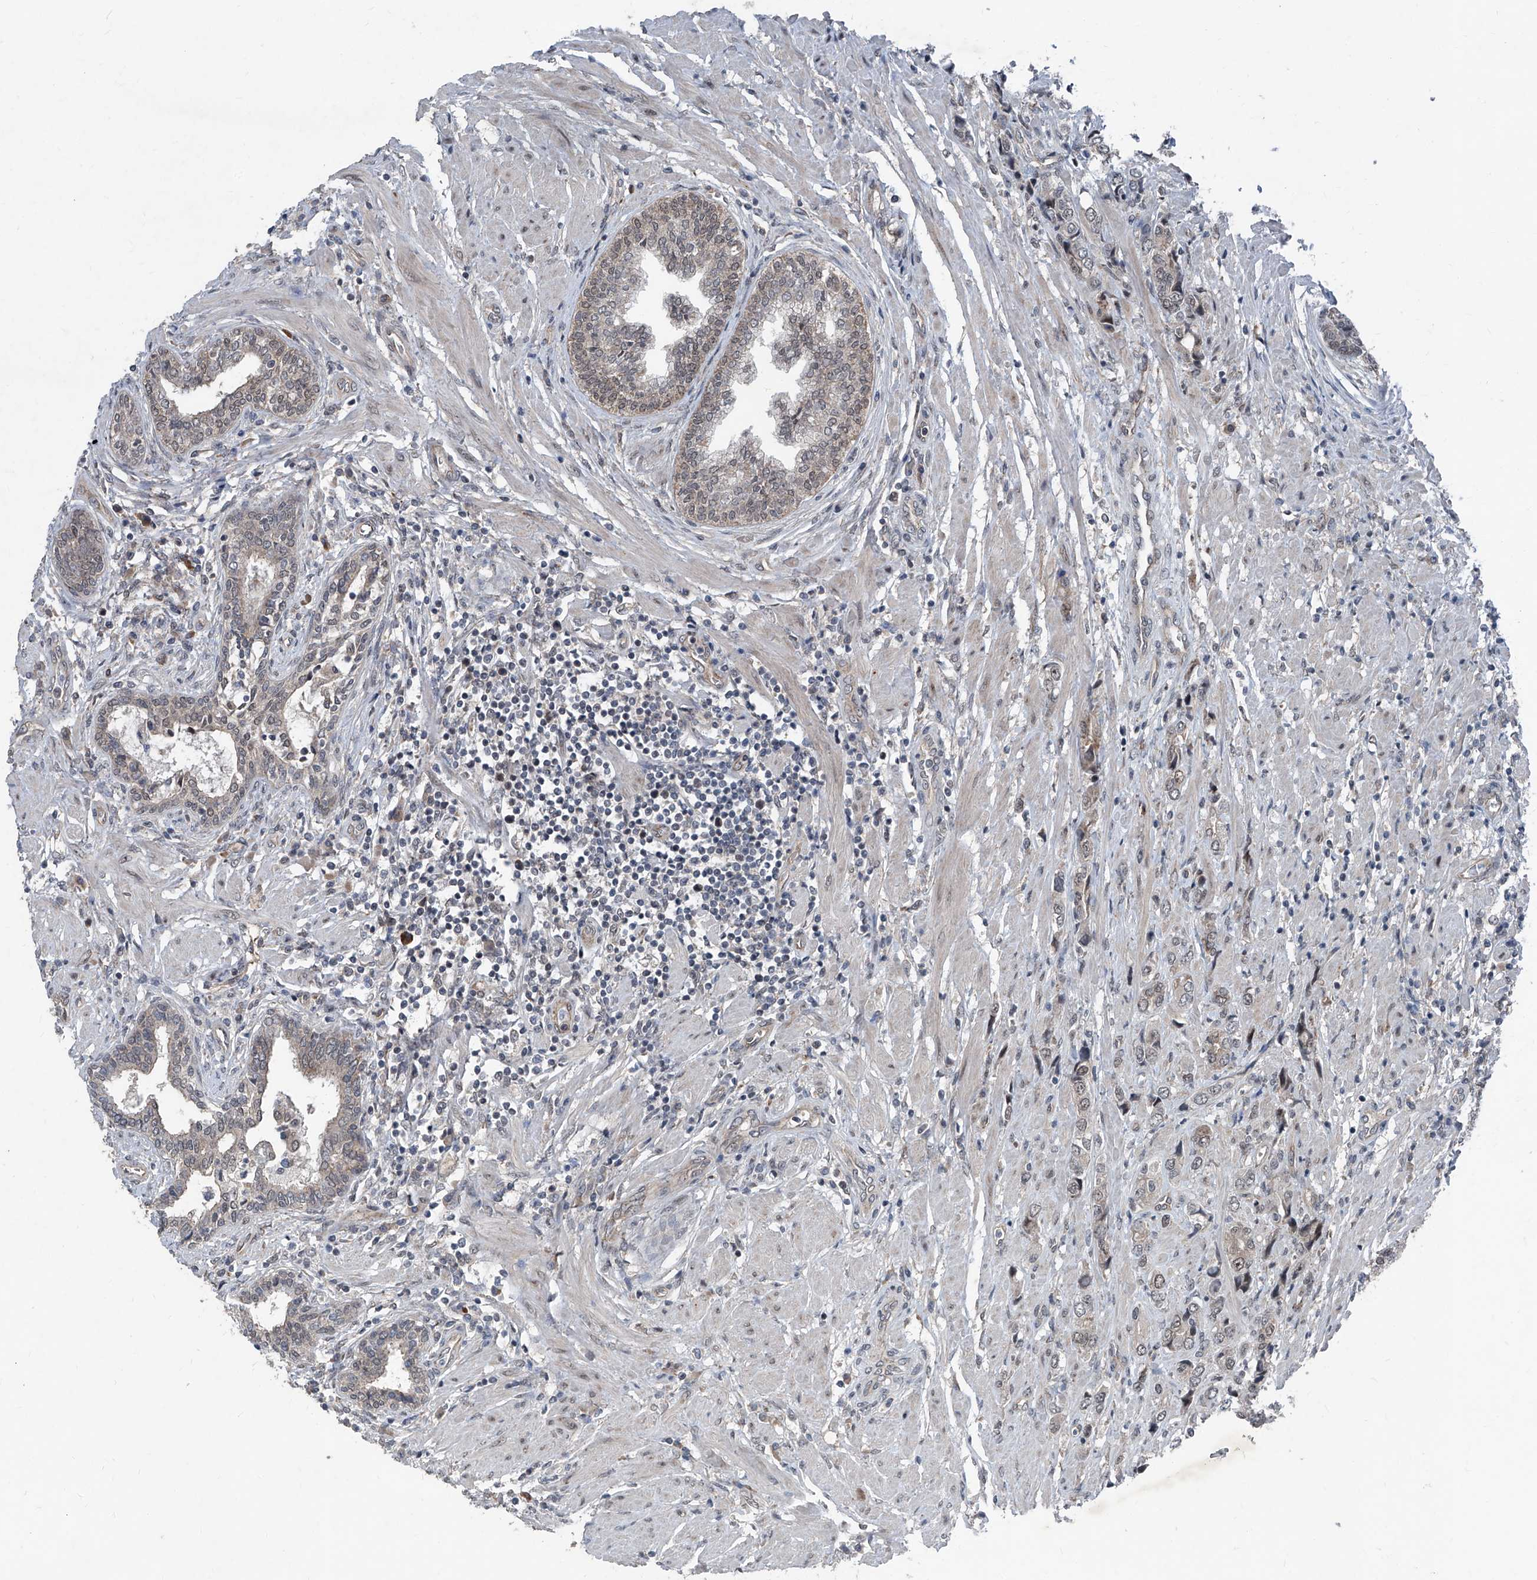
{"staining": {"intensity": "moderate", "quantity": "25%-75%", "location": "cytoplasmic/membranous"}, "tissue": "prostate cancer", "cell_type": "Tumor cells", "image_type": "cancer", "snomed": [{"axis": "morphology", "description": "Adenocarcinoma, High grade"}, {"axis": "topography", "description": "Prostate"}], "caption": "A medium amount of moderate cytoplasmic/membranous expression is appreciated in about 25%-75% of tumor cells in adenocarcinoma (high-grade) (prostate) tissue.", "gene": "COA7", "patient": {"sex": "male", "age": 61}}